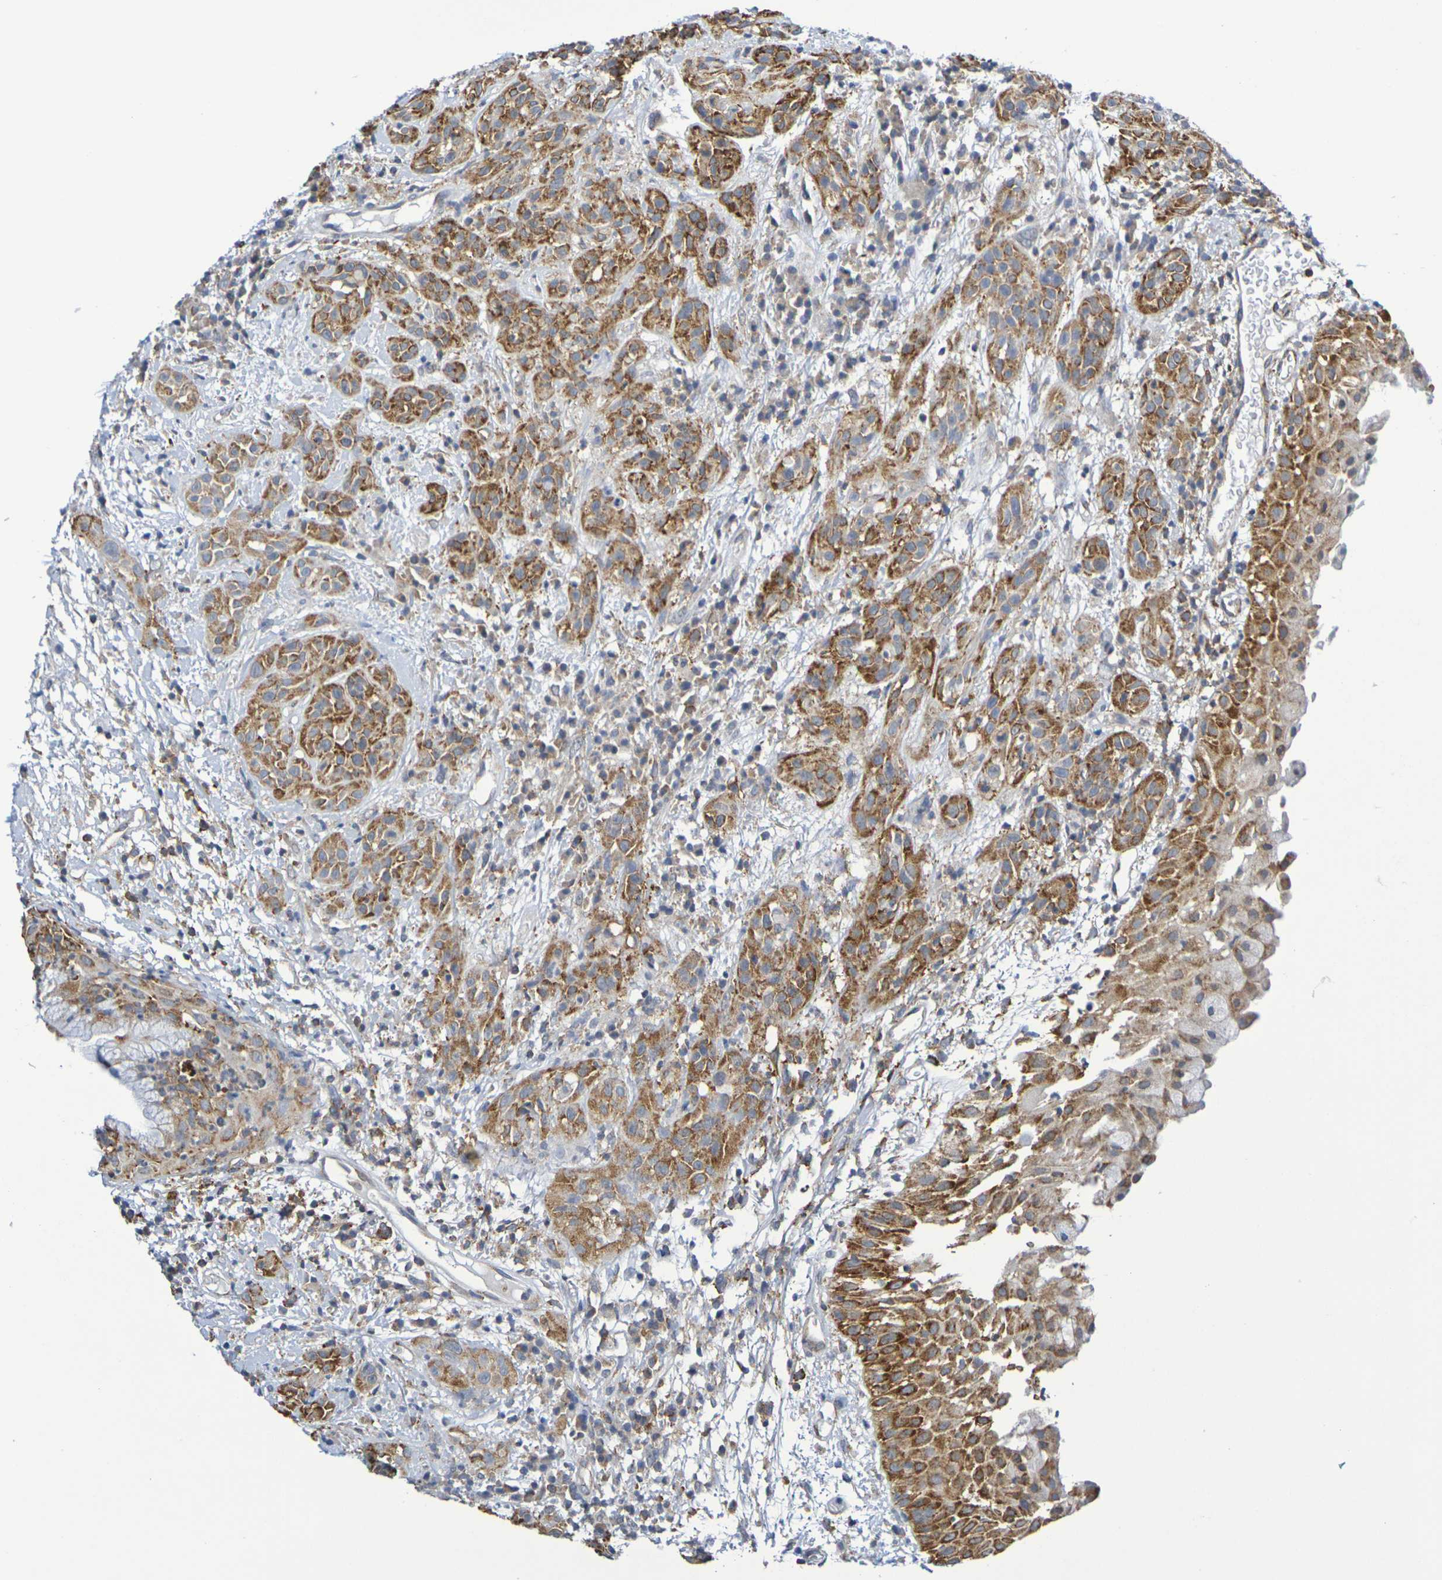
{"staining": {"intensity": "strong", "quantity": ">75%", "location": "cytoplasmic/membranous"}, "tissue": "head and neck cancer", "cell_type": "Tumor cells", "image_type": "cancer", "snomed": [{"axis": "morphology", "description": "Squamous cell carcinoma, NOS"}, {"axis": "topography", "description": "Head-Neck"}], "caption": "This photomicrograph exhibits head and neck cancer stained with immunohistochemistry (IHC) to label a protein in brown. The cytoplasmic/membranous of tumor cells show strong positivity for the protein. Nuclei are counter-stained blue.", "gene": "CHRNB1", "patient": {"sex": "male", "age": 62}}